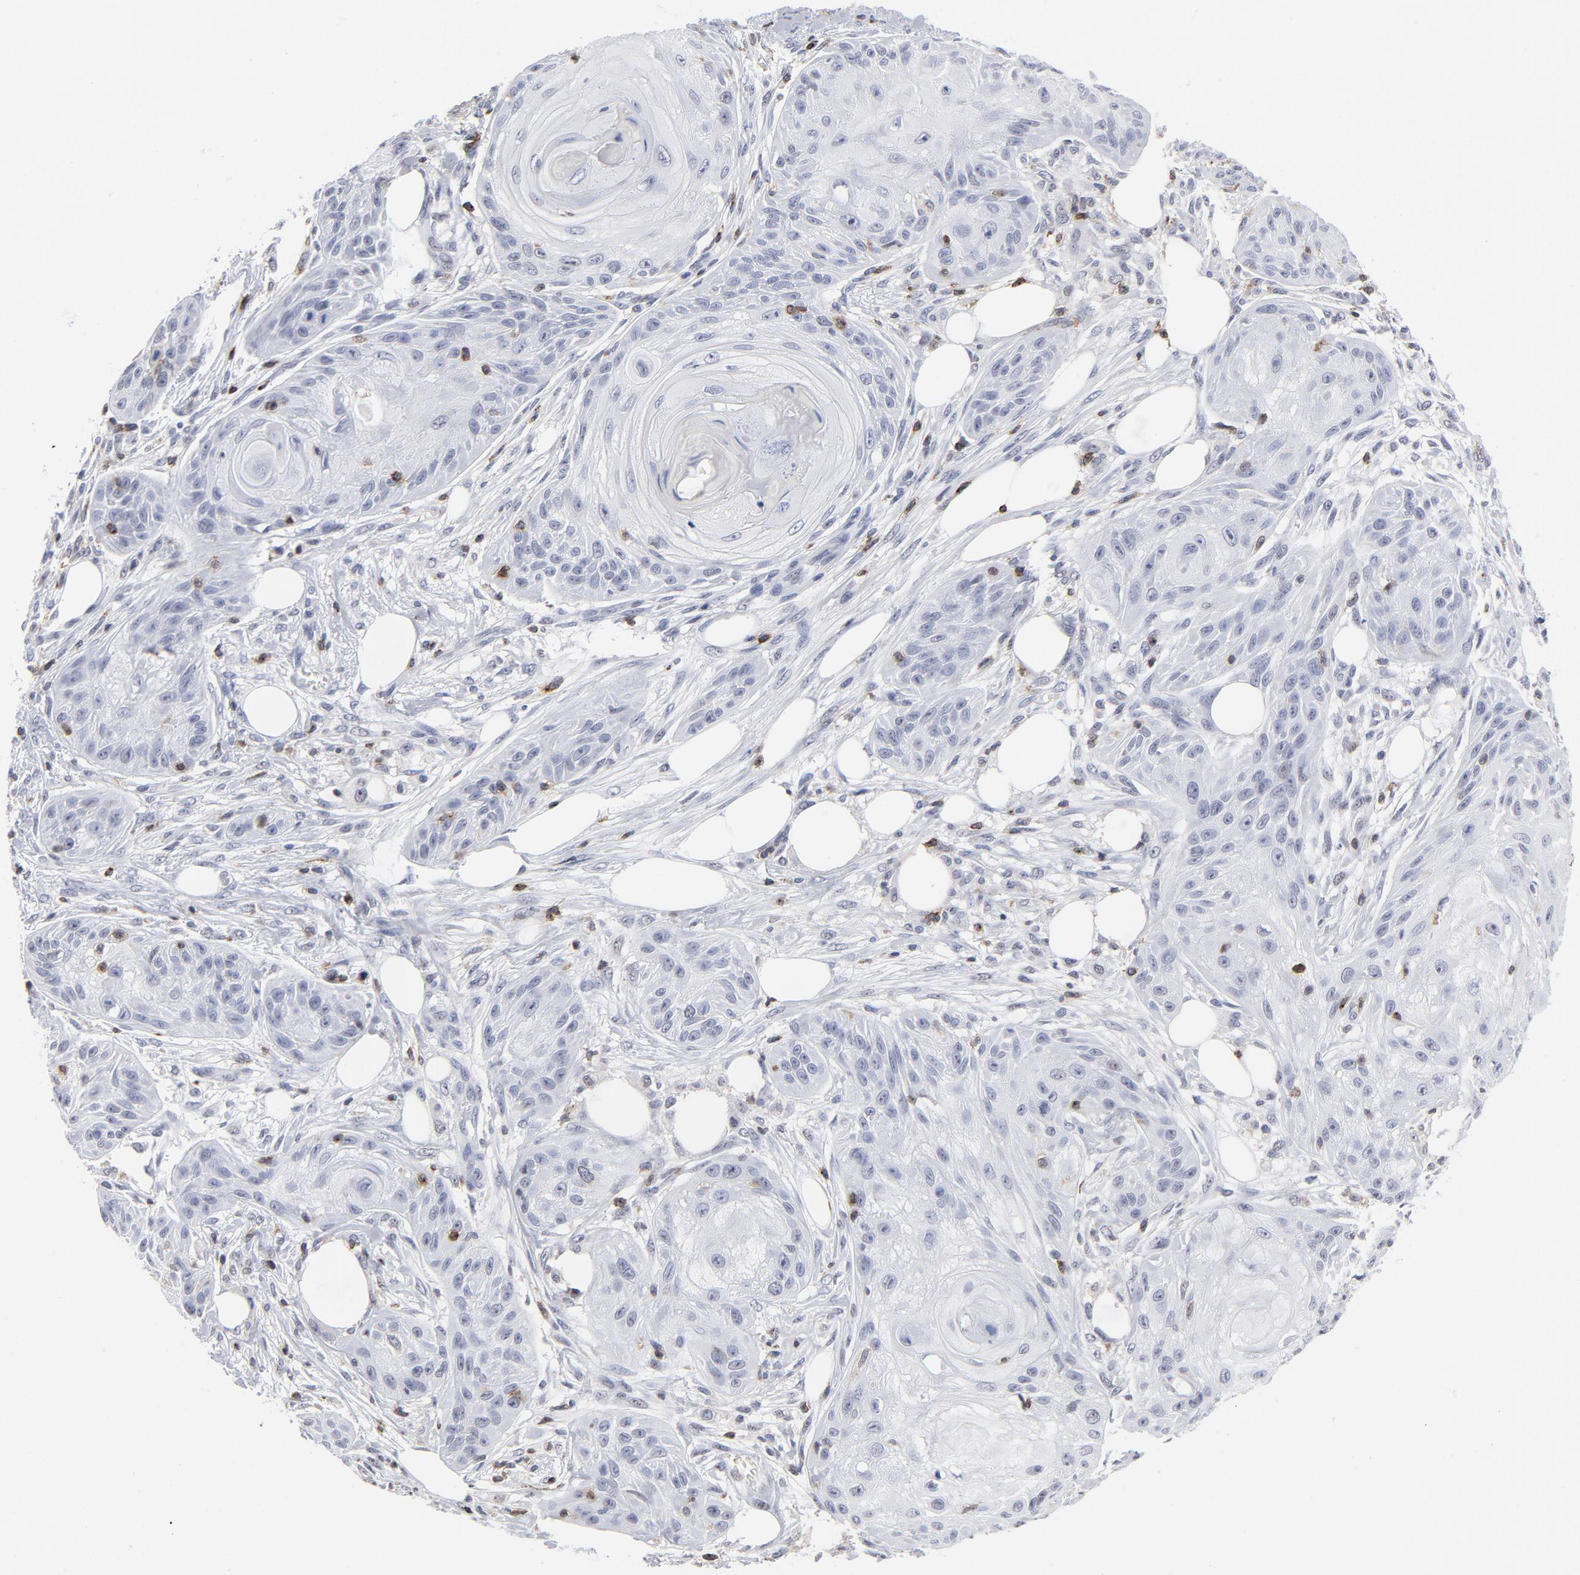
{"staining": {"intensity": "negative", "quantity": "none", "location": "none"}, "tissue": "skin cancer", "cell_type": "Tumor cells", "image_type": "cancer", "snomed": [{"axis": "morphology", "description": "Squamous cell carcinoma, NOS"}, {"axis": "topography", "description": "Skin"}], "caption": "Immunohistochemical staining of human skin squamous cell carcinoma reveals no significant staining in tumor cells.", "gene": "CD2", "patient": {"sex": "female", "age": 88}}